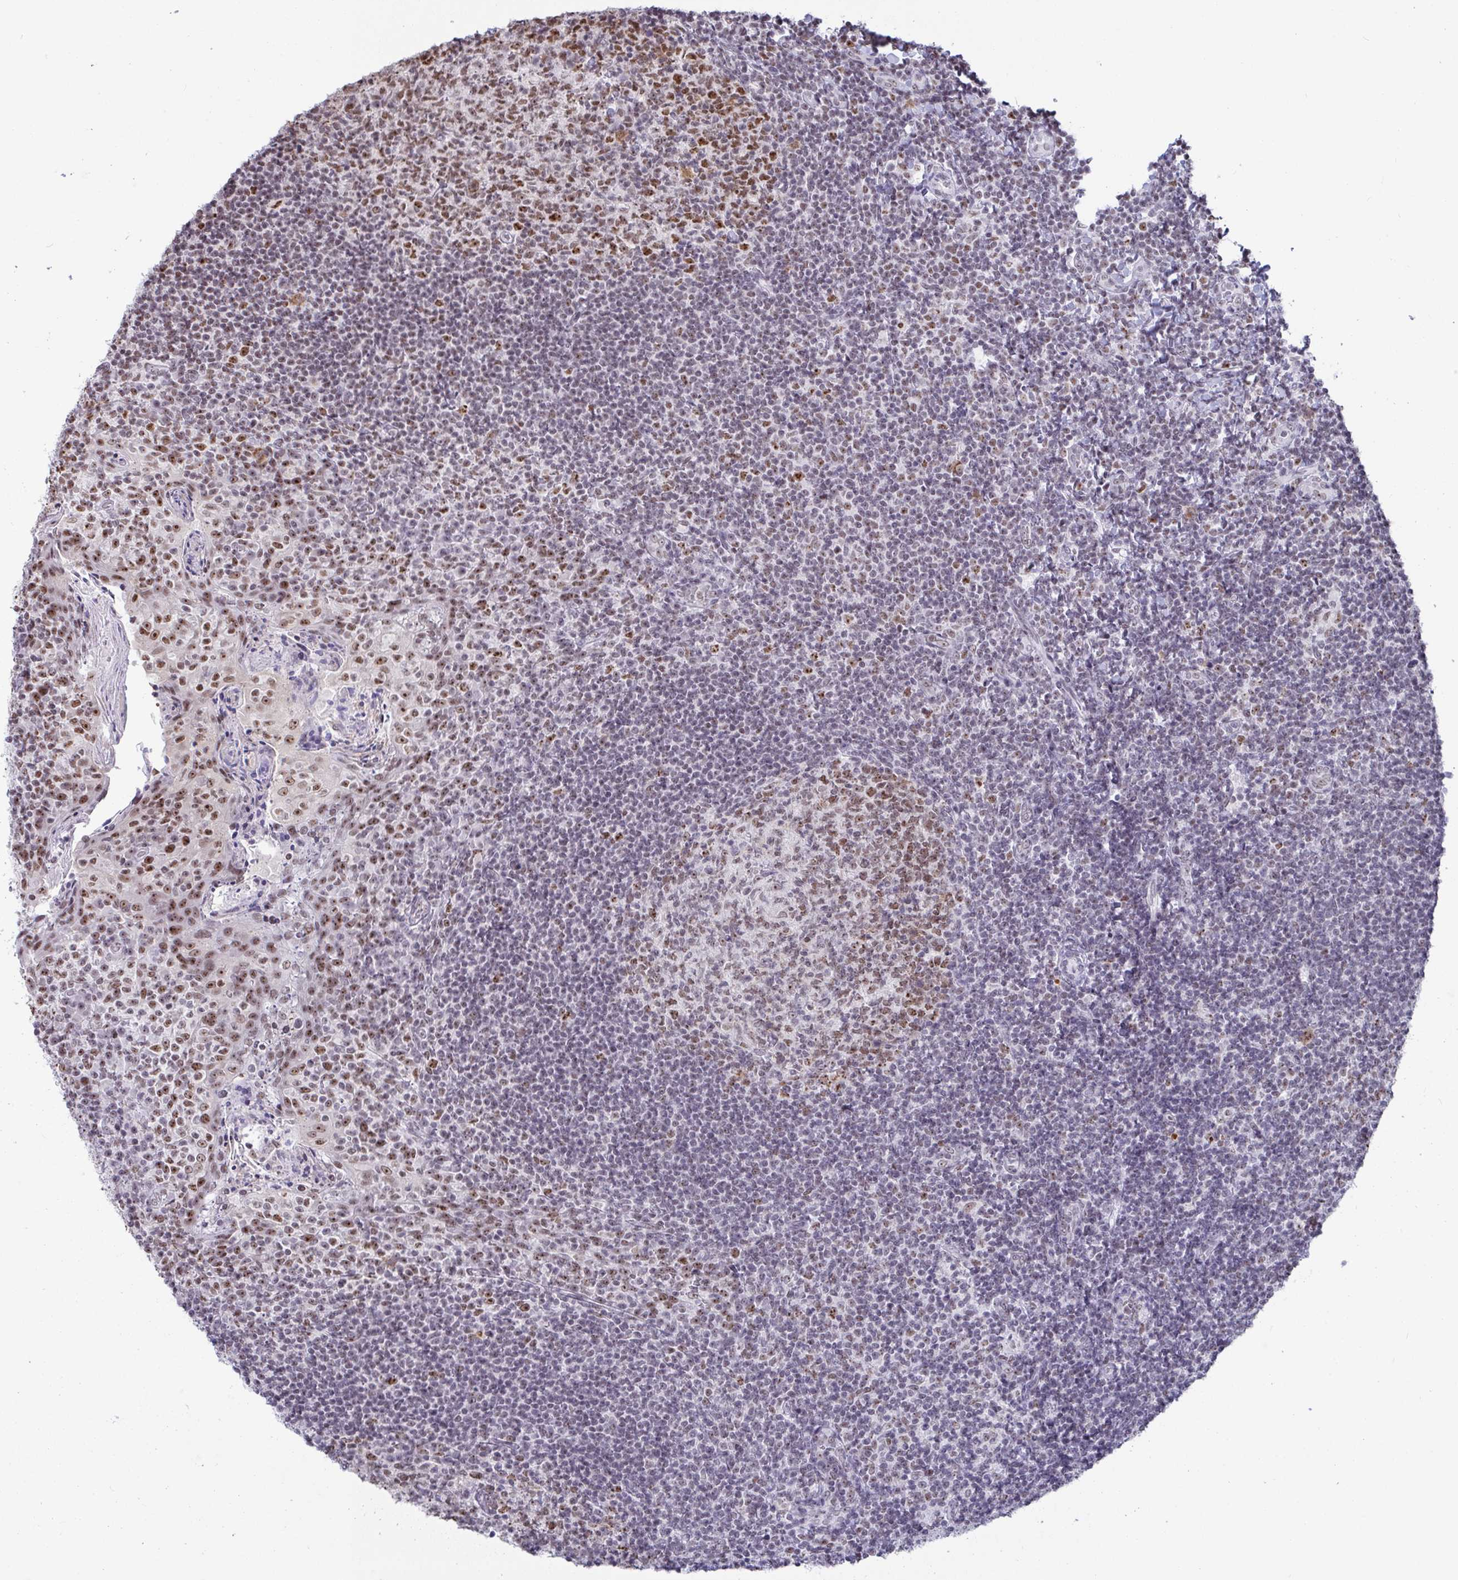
{"staining": {"intensity": "moderate", "quantity": ">75%", "location": "nuclear"}, "tissue": "tonsil", "cell_type": "Germinal center cells", "image_type": "normal", "snomed": [{"axis": "morphology", "description": "Normal tissue, NOS"}, {"axis": "topography", "description": "Tonsil"}], "caption": "DAB (3,3'-diaminobenzidine) immunohistochemical staining of normal tonsil reveals moderate nuclear protein expression in approximately >75% of germinal center cells.", "gene": "SUPT16H", "patient": {"sex": "female", "age": 10}}